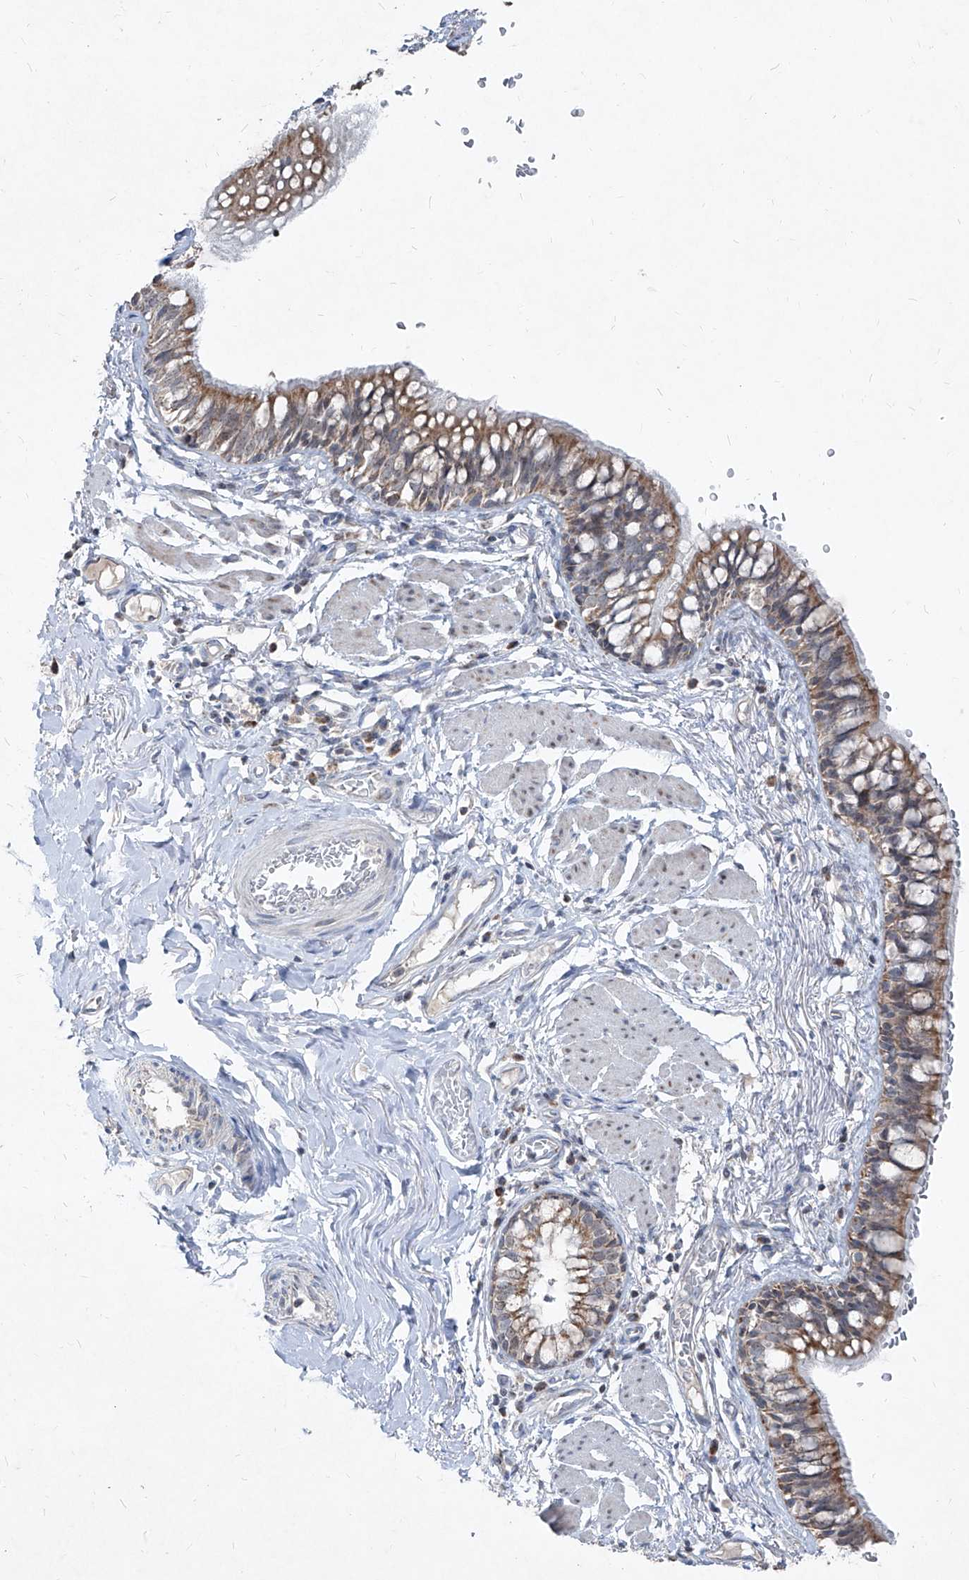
{"staining": {"intensity": "moderate", "quantity": ">75%", "location": "cytoplasmic/membranous"}, "tissue": "bronchus", "cell_type": "Respiratory epithelial cells", "image_type": "normal", "snomed": [{"axis": "morphology", "description": "Normal tissue, NOS"}, {"axis": "topography", "description": "Cartilage tissue"}, {"axis": "topography", "description": "Bronchus"}], "caption": "A brown stain highlights moderate cytoplasmic/membranous positivity of a protein in respiratory epithelial cells of normal human bronchus.", "gene": "NDUFB3", "patient": {"sex": "female", "age": 36}}